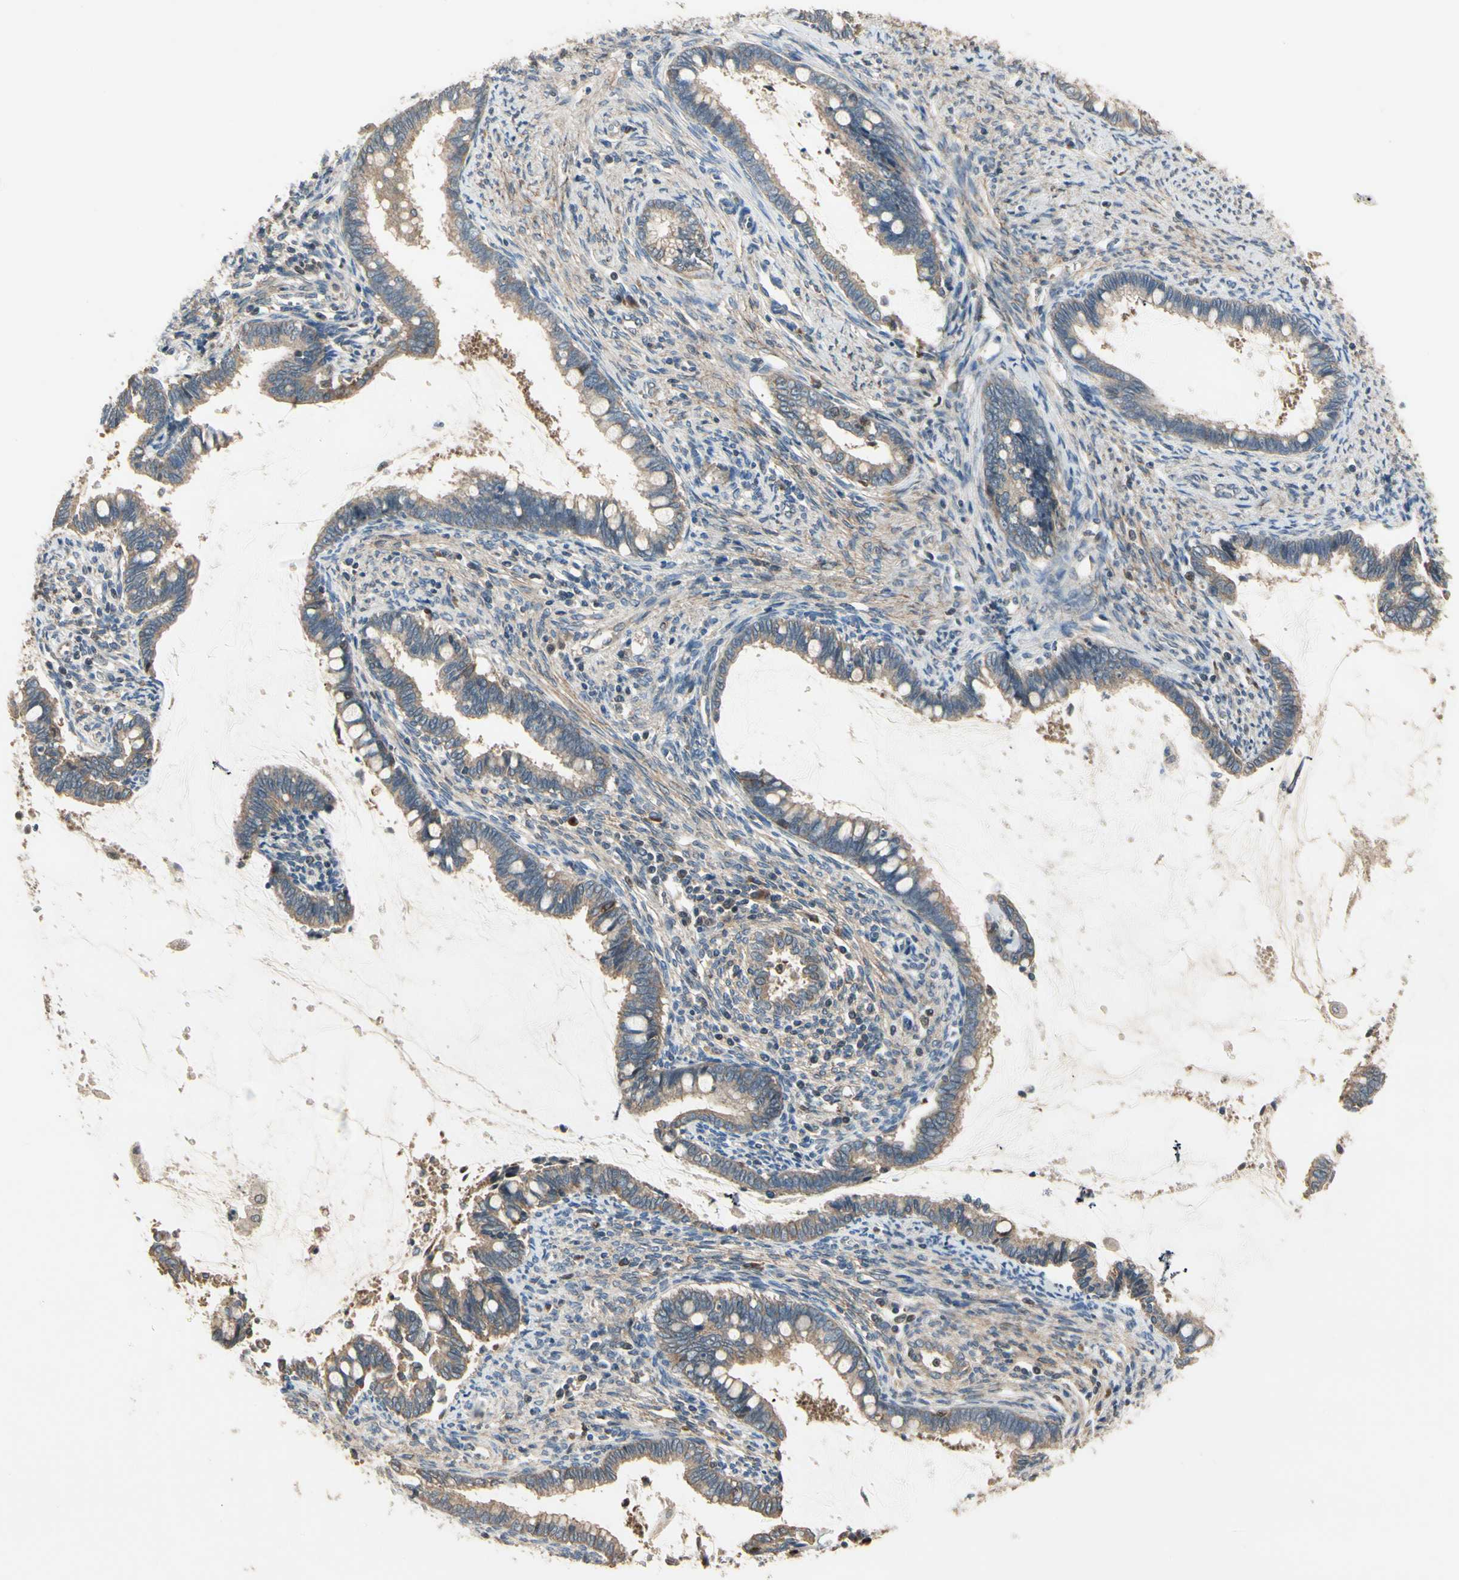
{"staining": {"intensity": "weak", "quantity": "25%-75%", "location": "cytoplasmic/membranous"}, "tissue": "cervical cancer", "cell_type": "Tumor cells", "image_type": "cancer", "snomed": [{"axis": "morphology", "description": "Adenocarcinoma, NOS"}, {"axis": "topography", "description": "Cervix"}], "caption": "A micrograph of adenocarcinoma (cervical) stained for a protein displays weak cytoplasmic/membranous brown staining in tumor cells. Immunohistochemistry (ihc) stains the protein of interest in brown and the nuclei are stained blue.", "gene": "CGREF1", "patient": {"sex": "female", "age": 44}}